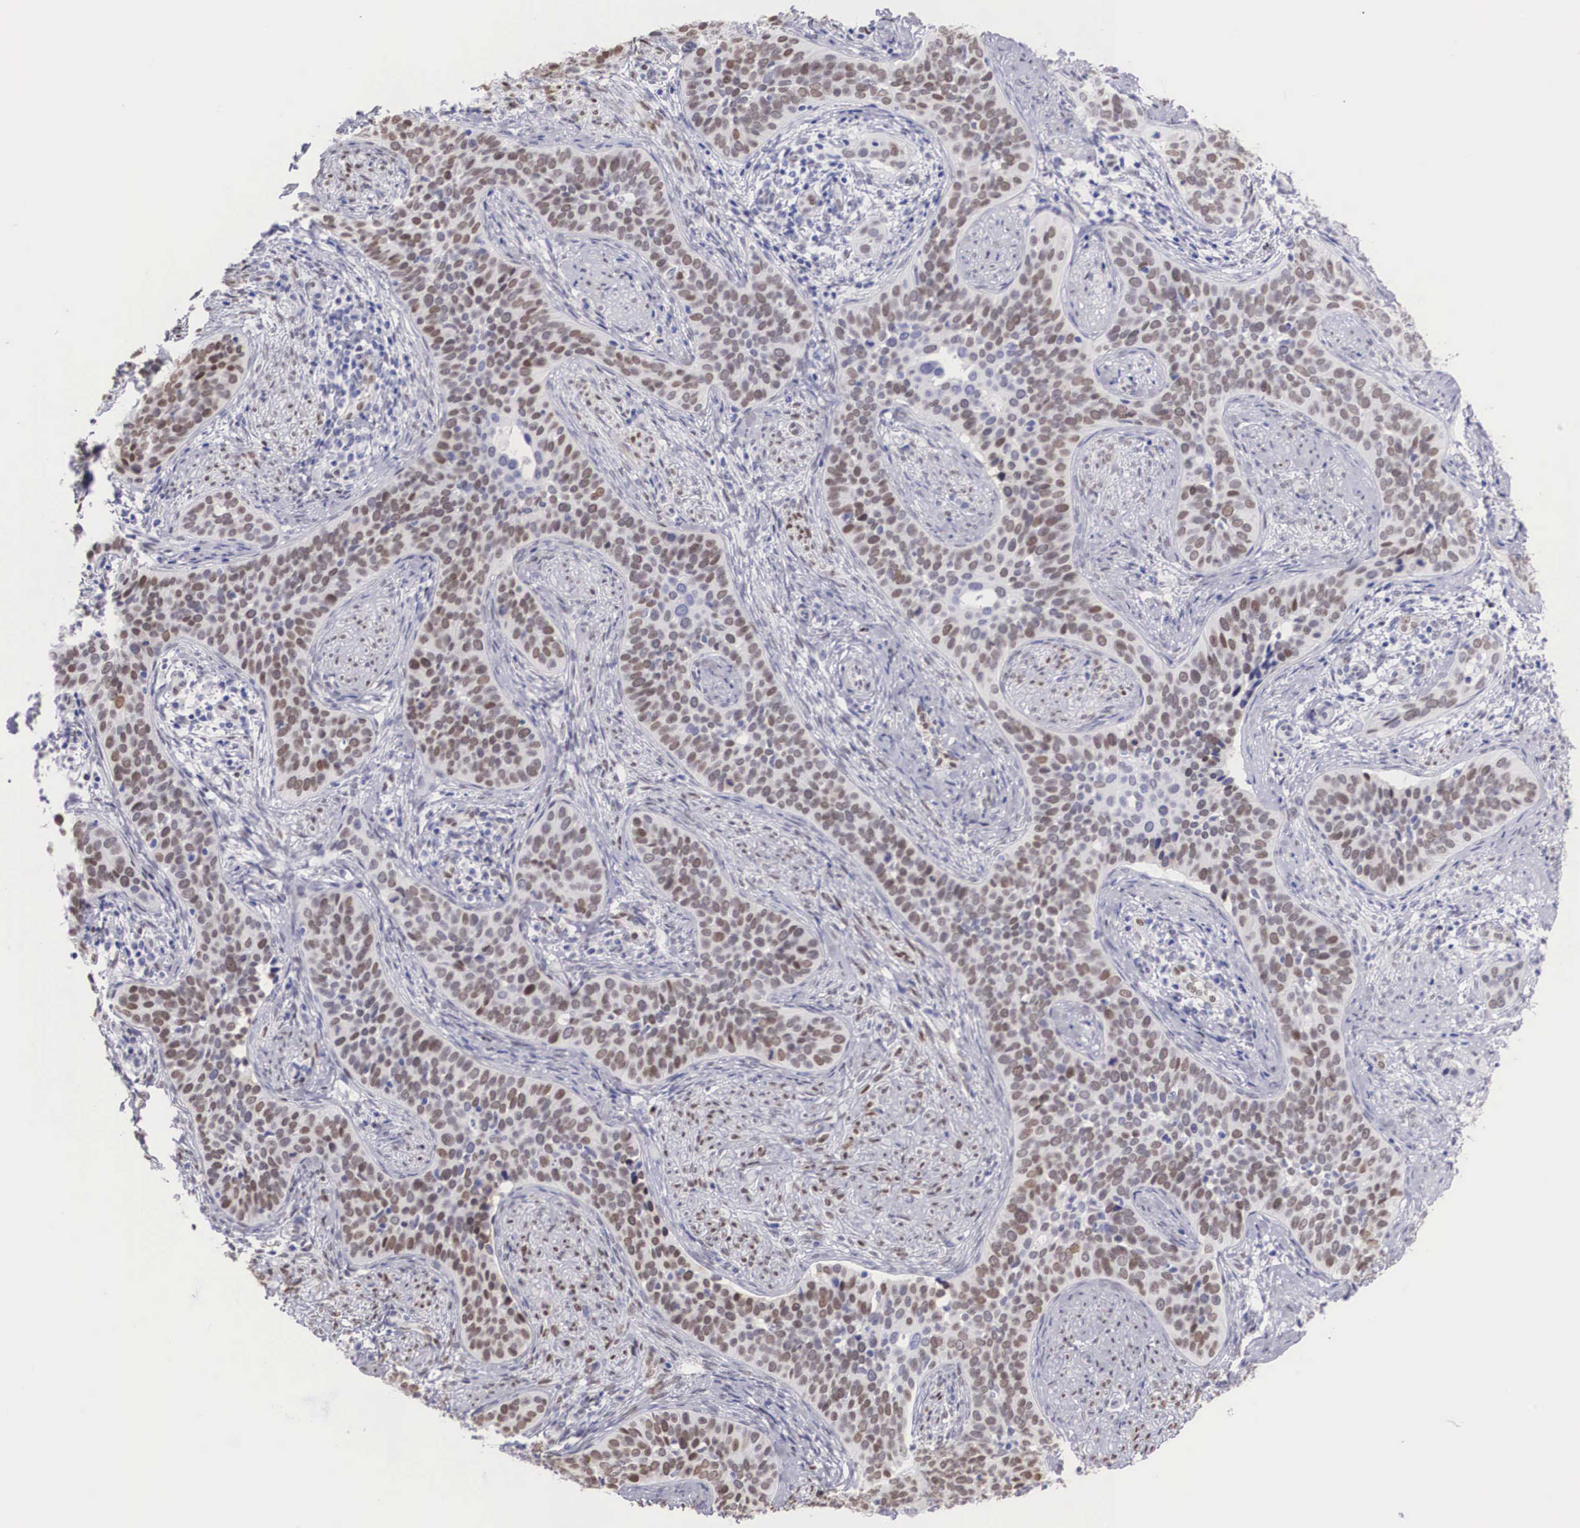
{"staining": {"intensity": "moderate", "quantity": ">75%", "location": "nuclear"}, "tissue": "cervical cancer", "cell_type": "Tumor cells", "image_type": "cancer", "snomed": [{"axis": "morphology", "description": "Squamous cell carcinoma, NOS"}, {"axis": "topography", "description": "Cervix"}], "caption": "Cervical cancer stained for a protein (brown) reveals moderate nuclear positive staining in approximately >75% of tumor cells.", "gene": "HMGN5", "patient": {"sex": "female", "age": 31}}